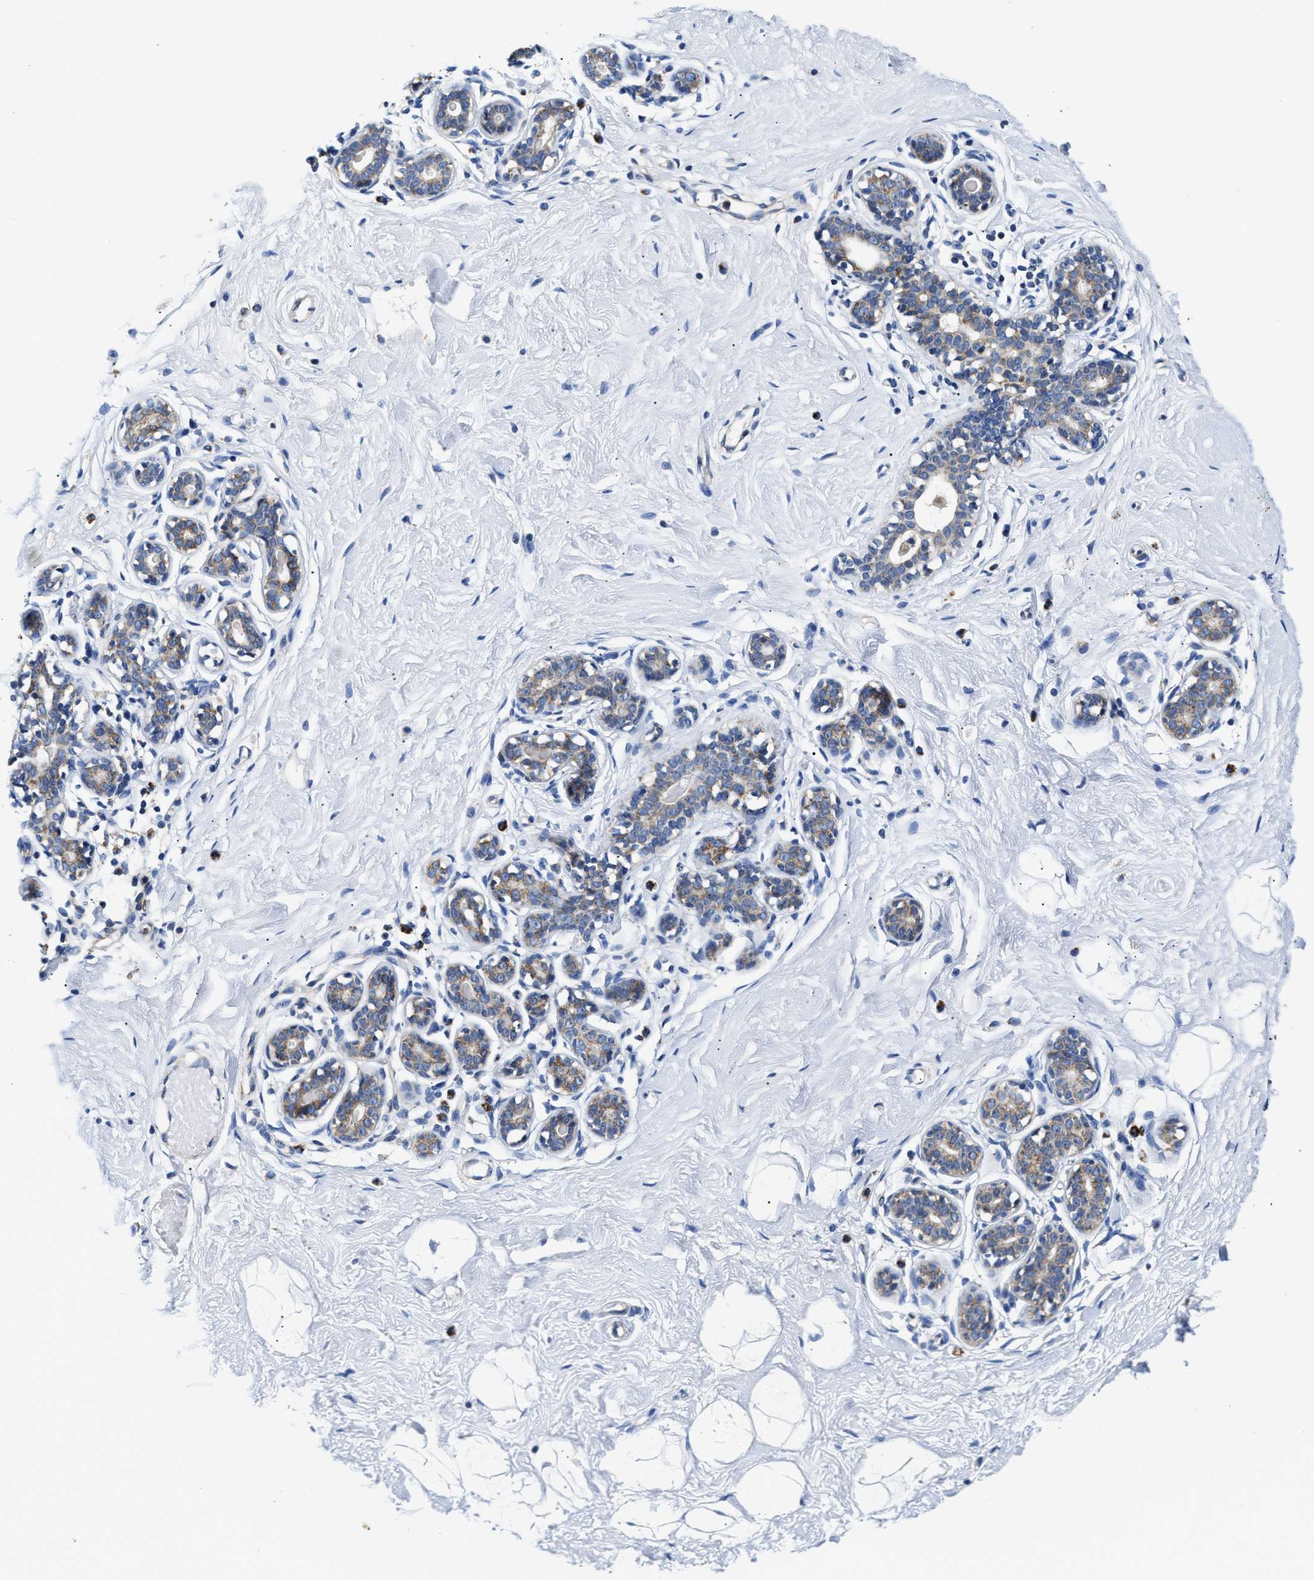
{"staining": {"intensity": "negative", "quantity": "none", "location": "none"}, "tissue": "breast", "cell_type": "Adipocytes", "image_type": "normal", "snomed": [{"axis": "morphology", "description": "Normal tissue, NOS"}, {"axis": "topography", "description": "Breast"}], "caption": "IHC histopathology image of unremarkable human breast stained for a protein (brown), which shows no positivity in adipocytes.", "gene": "ACADVL", "patient": {"sex": "female", "age": 23}}